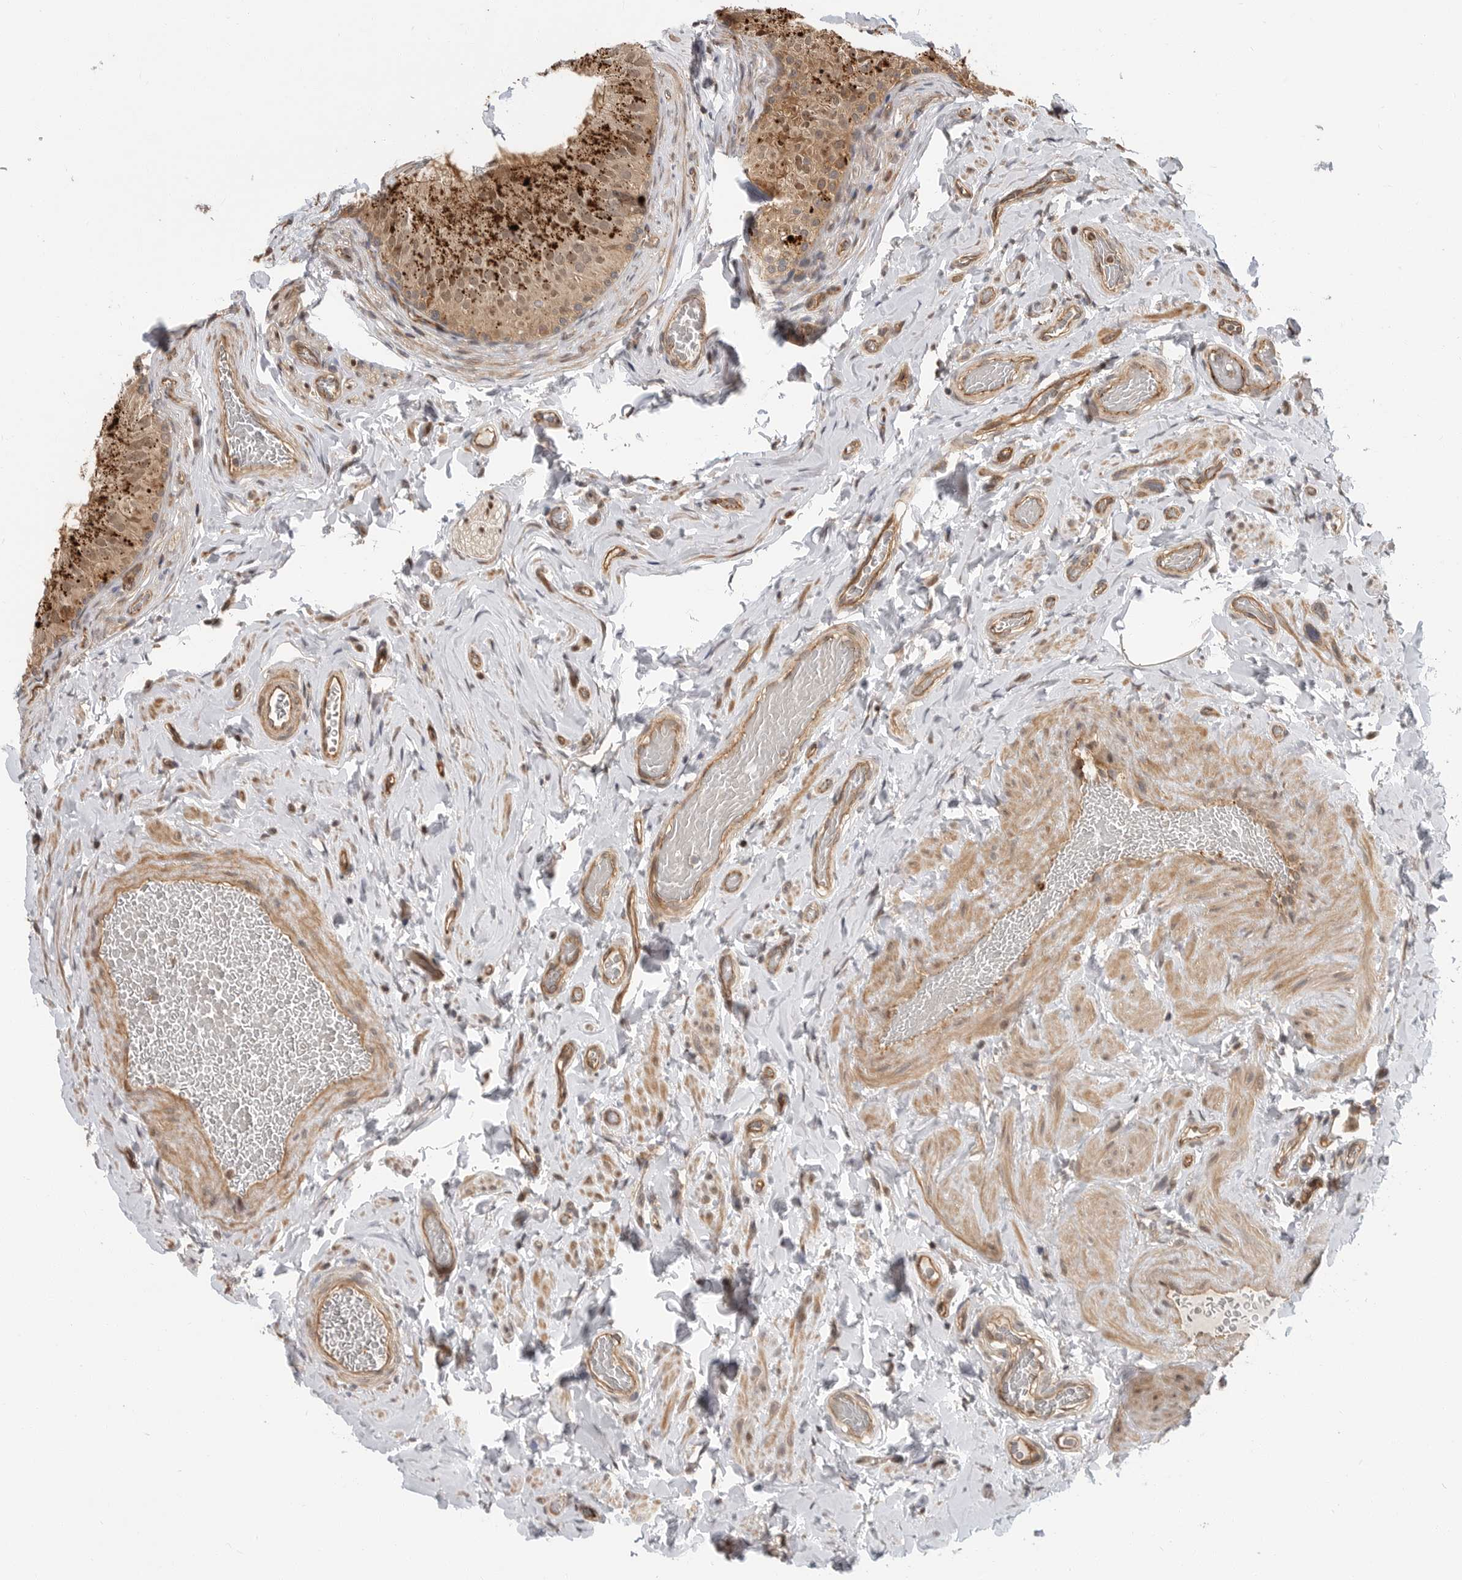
{"staining": {"intensity": "moderate", "quantity": ">75%", "location": "cytoplasmic/membranous,nuclear"}, "tissue": "epididymis", "cell_type": "Glandular cells", "image_type": "normal", "snomed": [{"axis": "morphology", "description": "Normal tissue, NOS"}, {"axis": "topography", "description": "Vascular tissue"}, {"axis": "topography", "description": "Epididymis"}], "caption": "High-magnification brightfield microscopy of benign epididymis stained with DAB (3,3'-diaminobenzidine) (brown) and counterstained with hematoxylin (blue). glandular cells exhibit moderate cytoplasmic/membranous,nuclear staining is identified in approximately>75% of cells. (DAB (3,3'-diaminobenzidine) = brown stain, brightfield microscopy at high magnification).", "gene": "STRAP", "patient": {"sex": "male", "age": 49}}